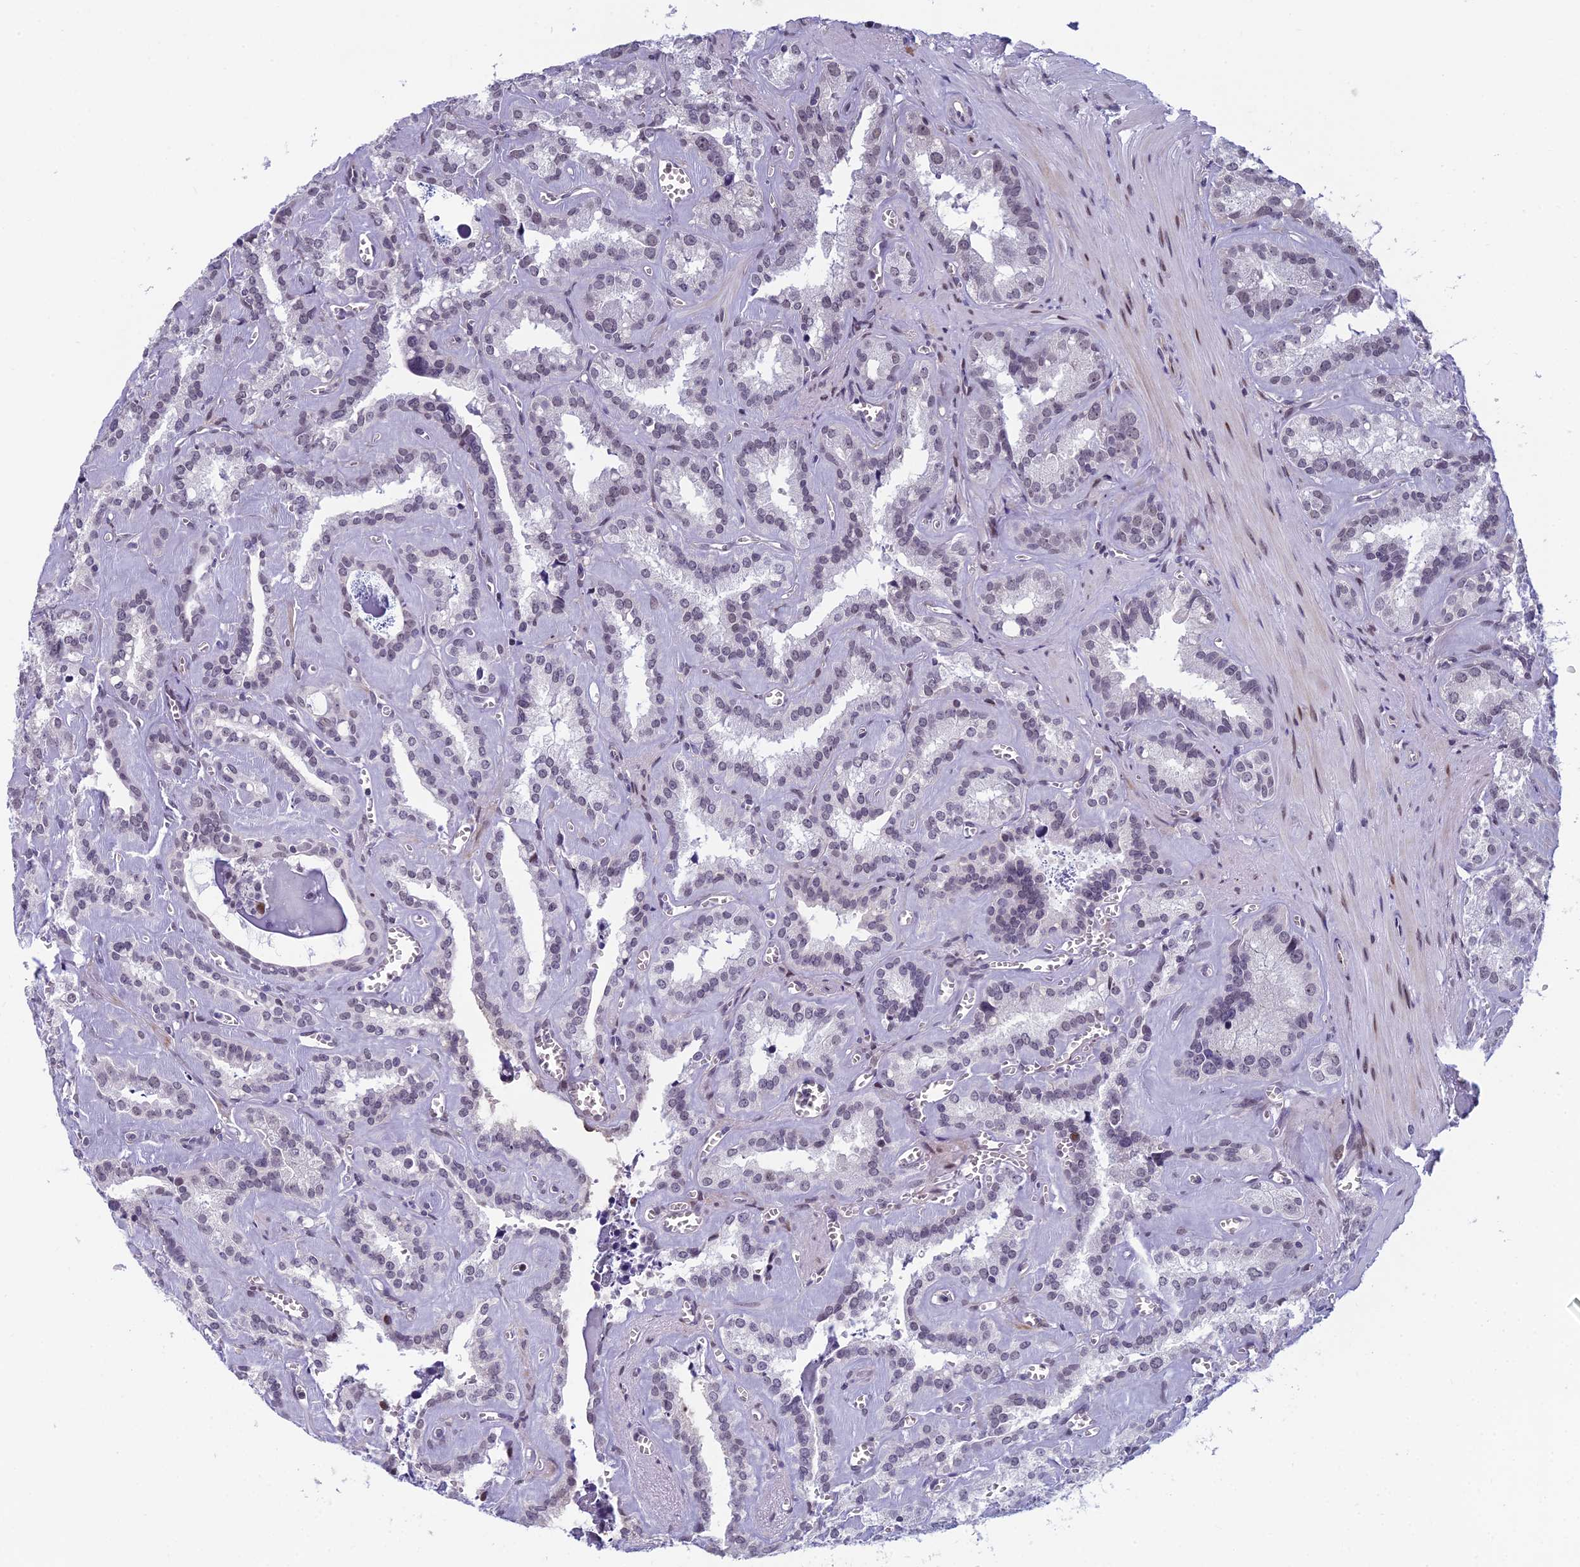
{"staining": {"intensity": "weak", "quantity": "25%-75%", "location": "nuclear"}, "tissue": "seminal vesicle", "cell_type": "Glandular cells", "image_type": "normal", "snomed": [{"axis": "morphology", "description": "Normal tissue, NOS"}, {"axis": "topography", "description": "Prostate"}, {"axis": "topography", "description": "Seminal veicle"}], "caption": "Immunohistochemistry micrograph of benign human seminal vesicle stained for a protein (brown), which shows low levels of weak nuclear positivity in about 25%-75% of glandular cells.", "gene": "RGS17", "patient": {"sex": "male", "age": 59}}